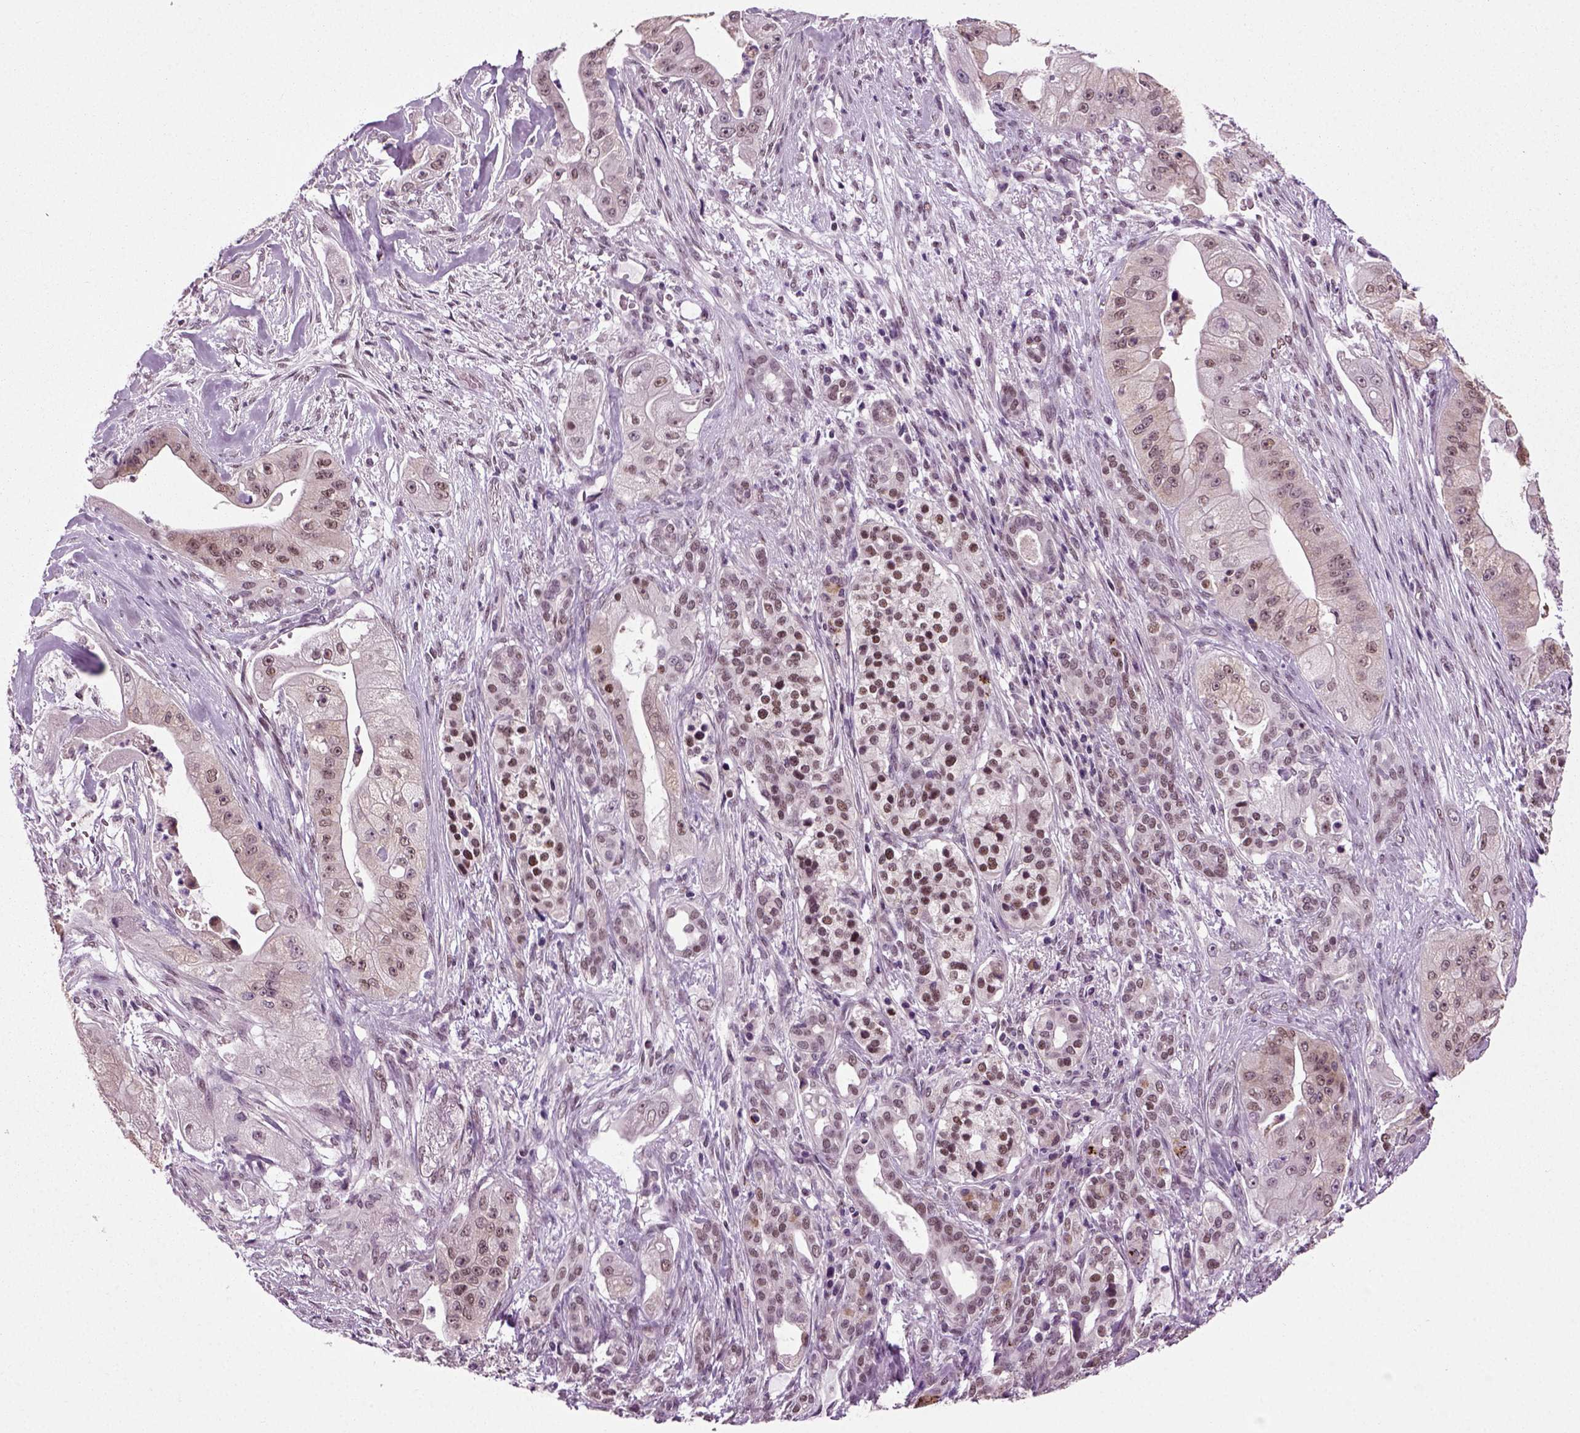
{"staining": {"intensity": "strong", "quantity": "25%-75%", "location": "nuclear"}, "tissue": "pancreatic cancer", "cell_type": "Tumor cells", "image_type": "cancer", "snomed": [{"axis": "morphology", "description": "Normal tissue, NOS"}, {"axis": "morphology", "description": "Inflammation, NOS"}, {"axis": "morphology", "description": "Adenocarcinoma, NOS"}, {"axis": "topography", "description": "Pancreas"}], "caption": "Pancreatic cancer stained for a protein reveals strong nuclear positivity in tumor cells.", "gene": "RCOR3", "patient": {"sex": "male", "age": 57}}